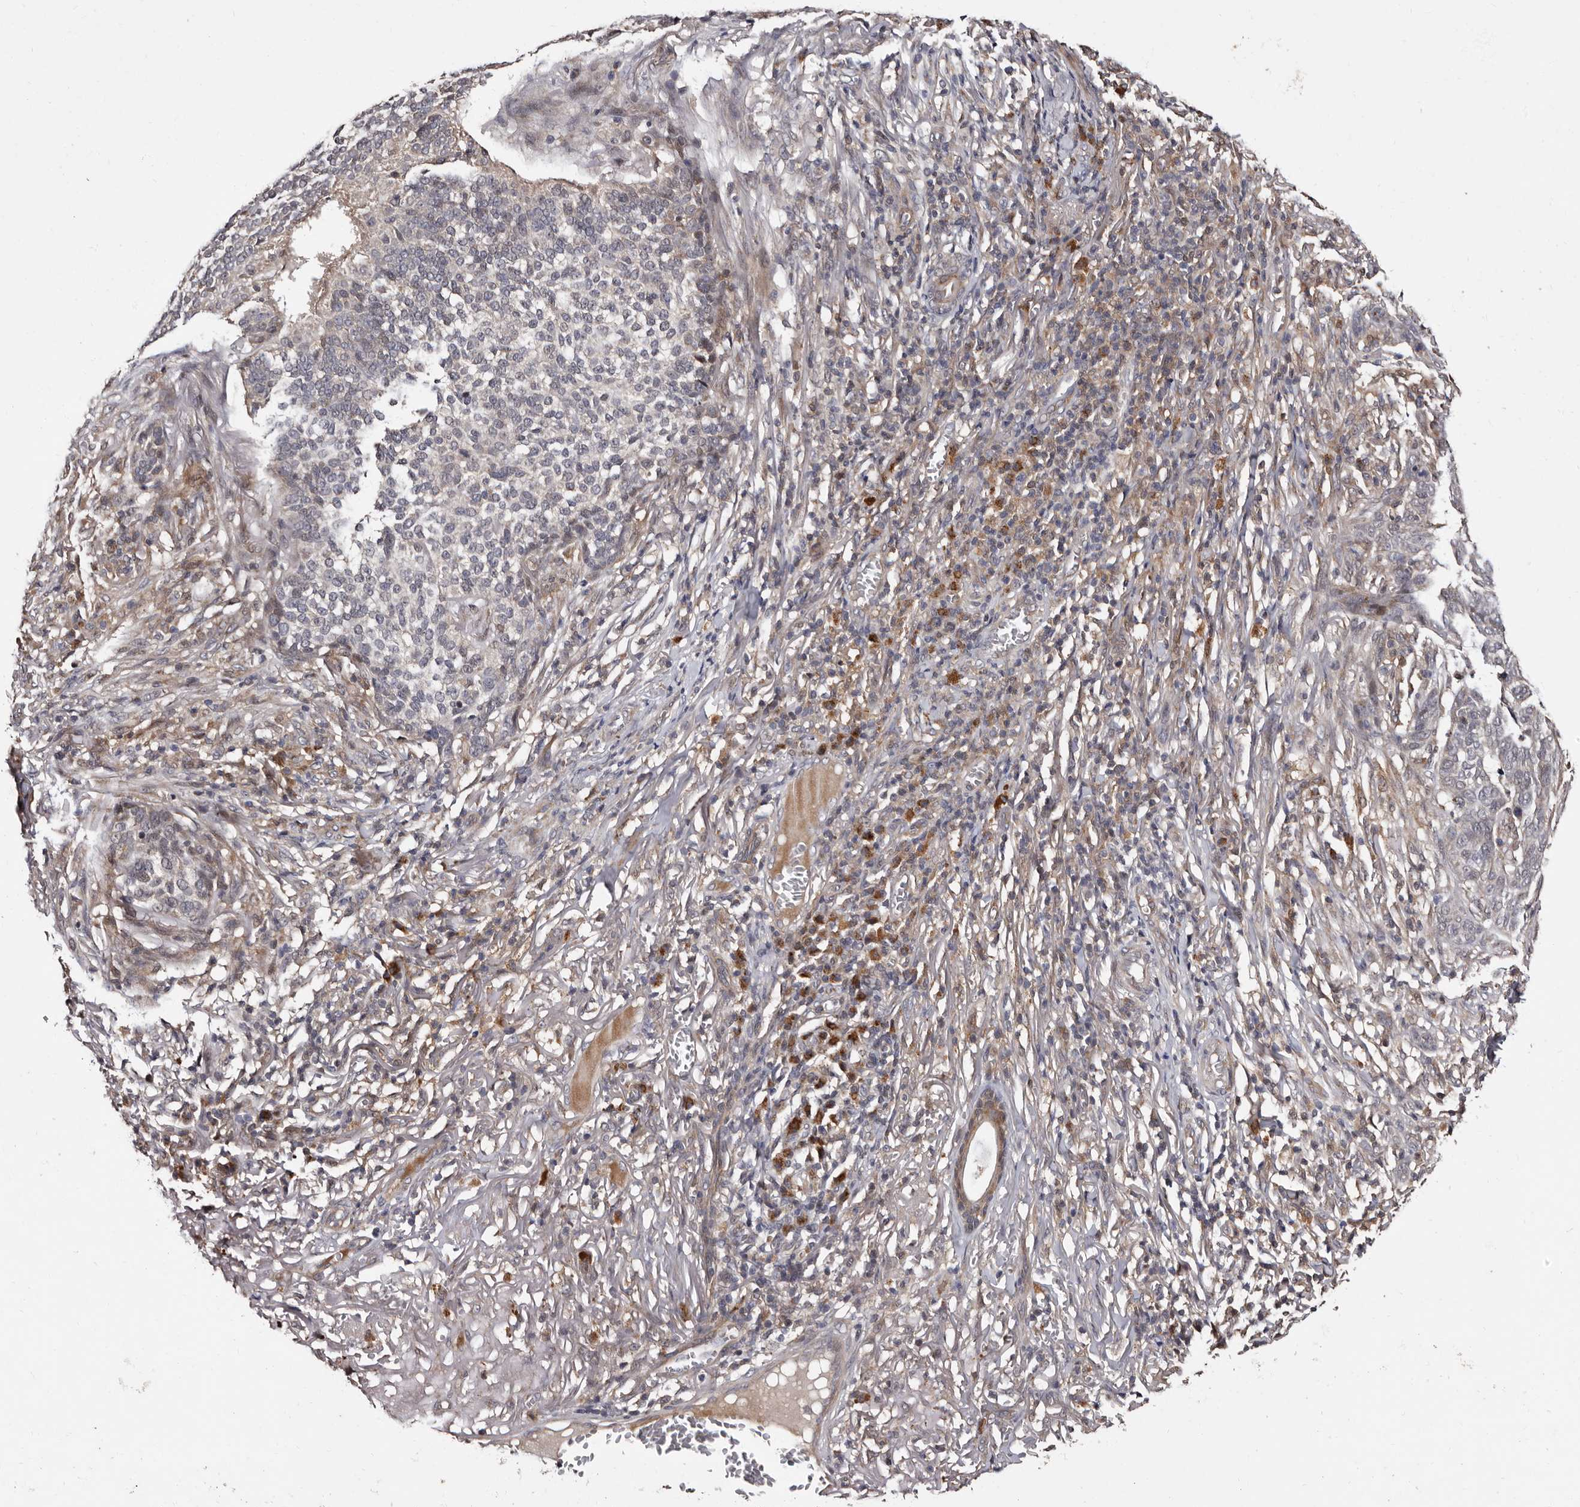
{"staining": {"intensity": "negative", "quantity": "none", "location": "none"}, "tissue": "skin cancer", "cell_type": "Tumor cells", "image_type": "cancer", "snomed": [{"axis": "morphology", "description": "Basal cell carcinoma"}, {"axis": "topography", "description": "Skin"}], "caption": "This is a image of IHC staining of skin cancer (basal cell carcinoma), which shows no staining in tumor cells.", "gene": "DNPH1", "patient": {"sex": "male", "age": 85}}